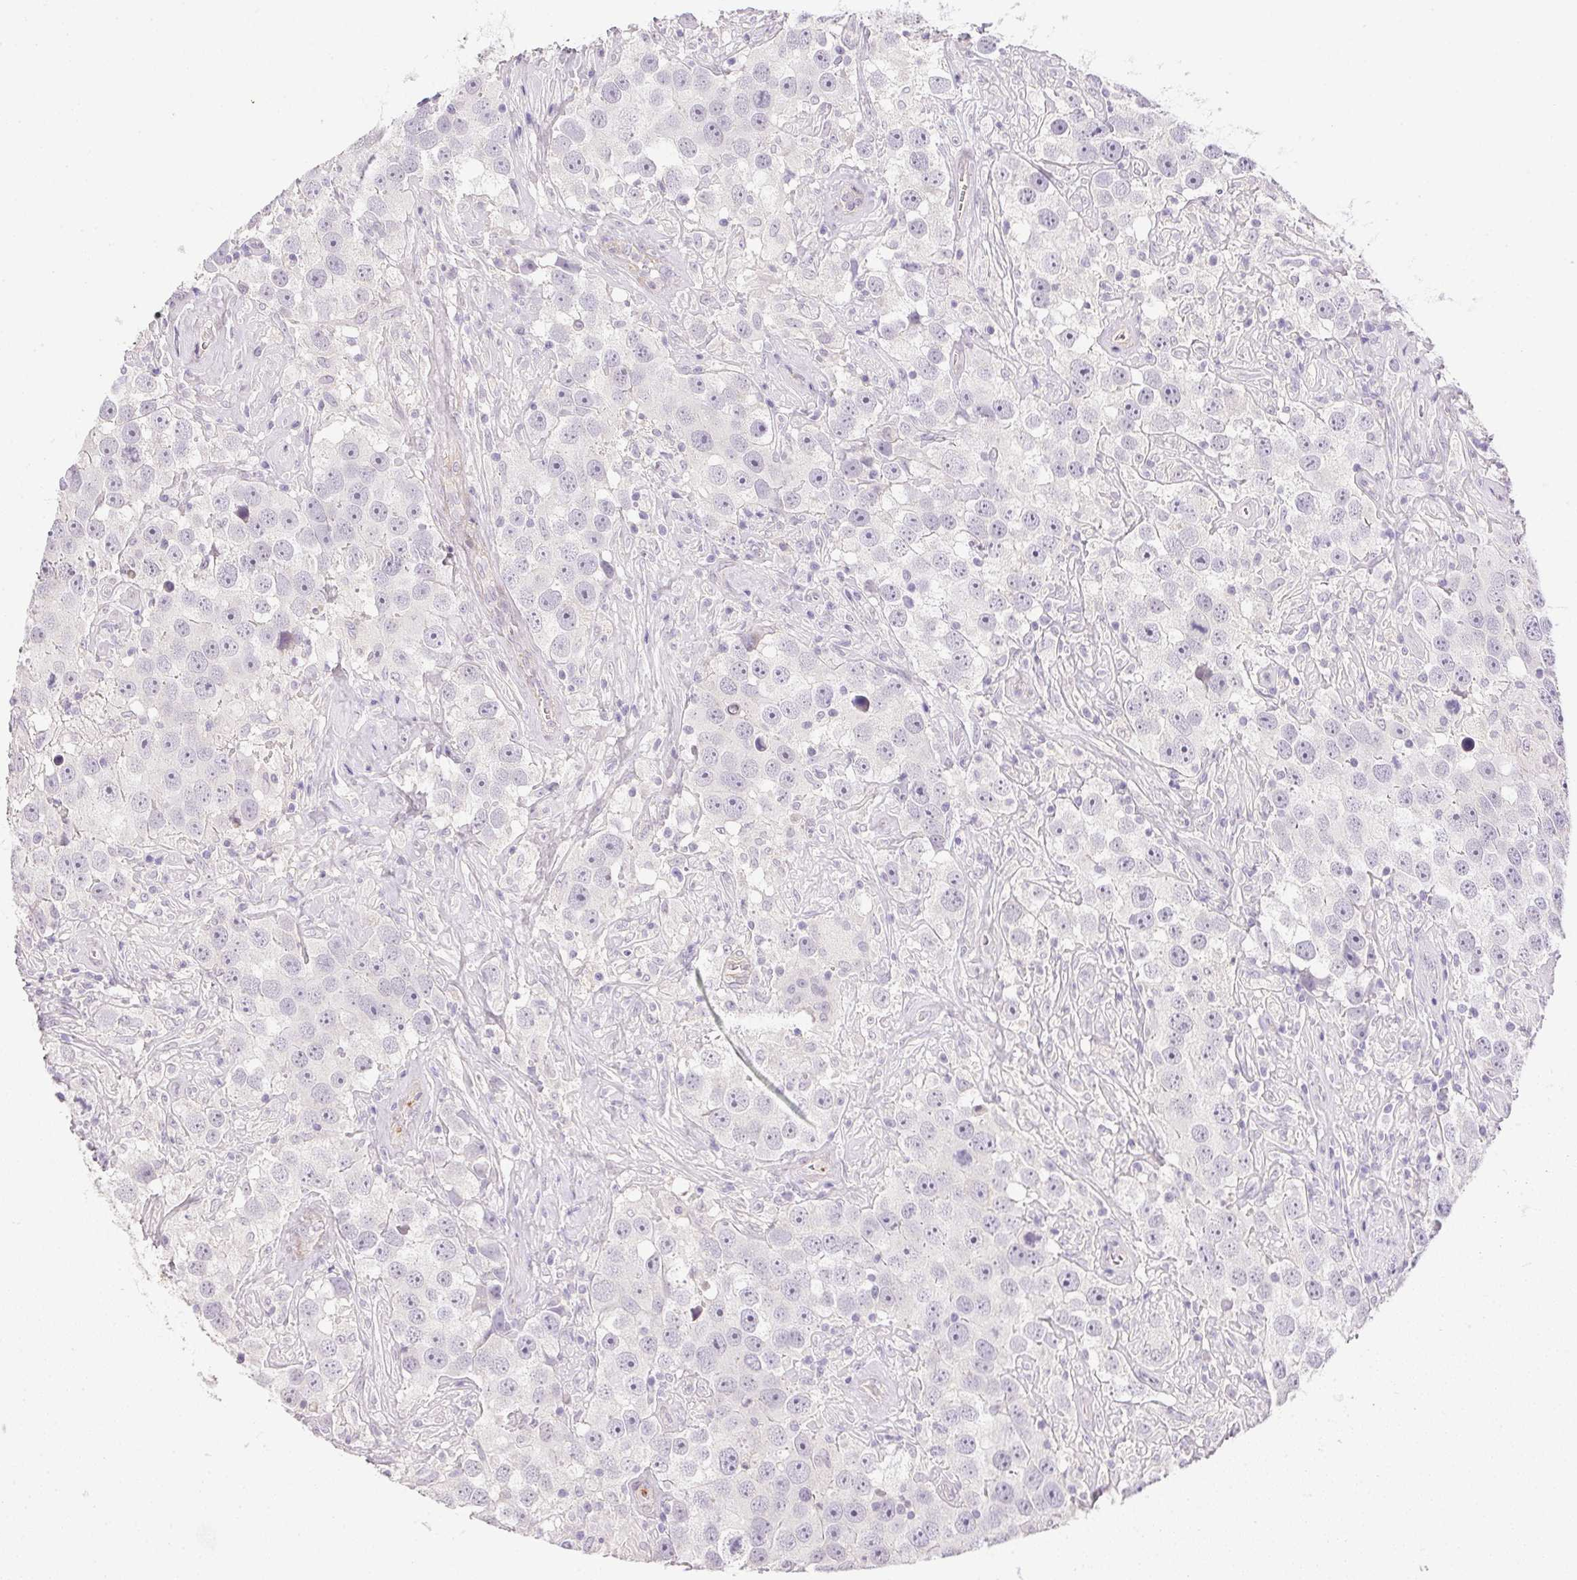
{"staining": {"intensity": "negative", "quantity": "none", "location": "none"}, "tissue": "testis cancer", "cell_type": "Tumor cells", "image_type": "cancer", "snomed": [{"axis": "morphology", "description": "Seminoma, NOS"}, {"axis": "topography", "description": "Testis"}], "caption": "There is no significant staining in tumor cells of seminoma (testis). (Brightfield microscopy of DAB IHC at high magnification).", "gene": "PRL", "patient": {"sex": "male", "age": 49}}